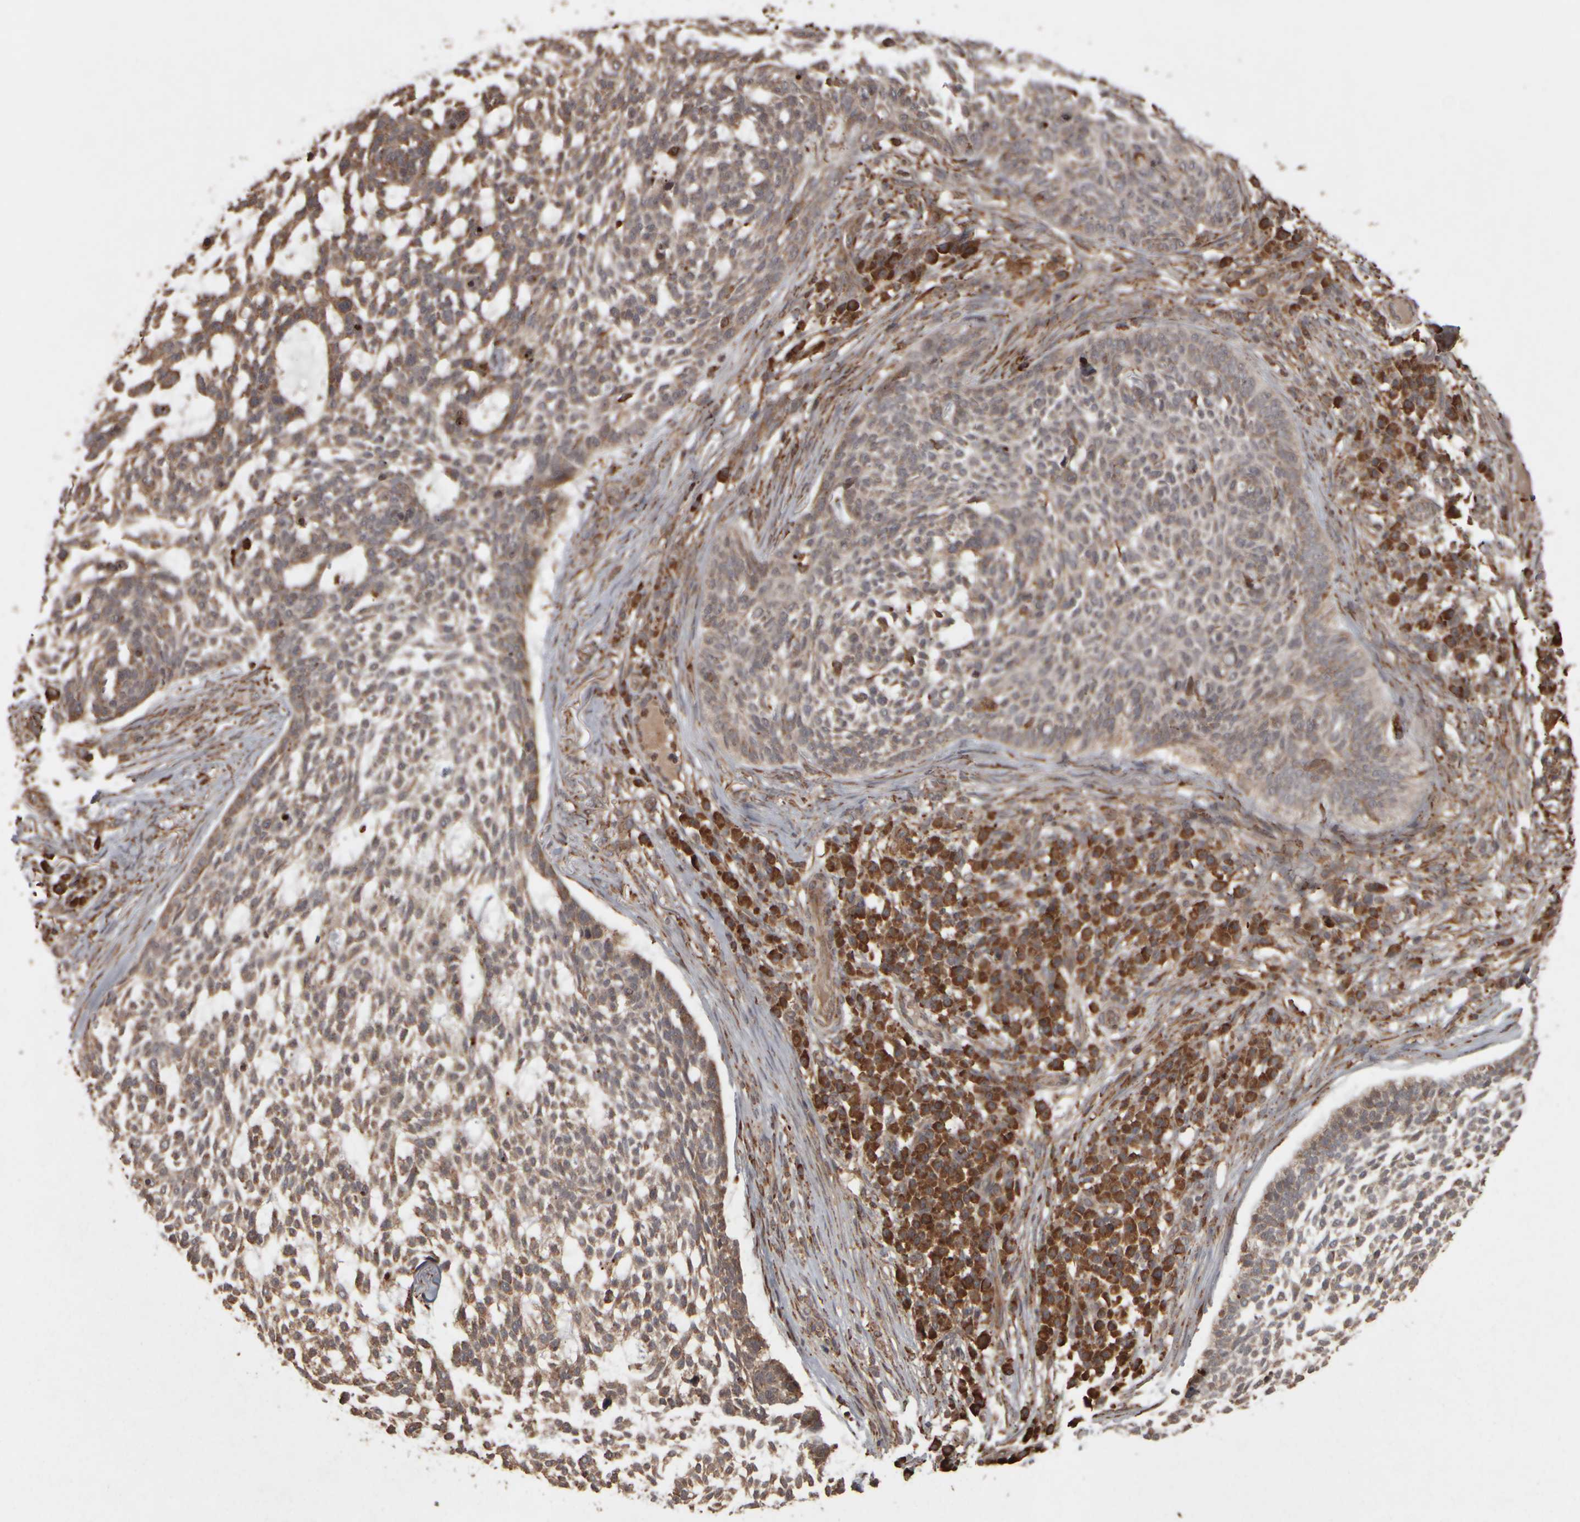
{"staining": {"intensity": "moderate", "quantity": "25%-75%", "location": "cytoplasmic/membranous"}, "tissue": "skin cancer", "cell_type": "Tumor cells", "image_type": "cancer", "snomed": [{"axis": "morphology", "description": "Basal cell carcinoma"}, {"axis": "topography", "description": "Skin"}], "caption": "A high-resolution micrograph shows immunohistochemistry (IHC) staining of skin basal cell carcinoma, which displays moderate cytoplasmic/membranous expression in approximately 25%-75% of tumor cells.", "gene": "AGBL3", "patient": {"sex": "female", "age": 64}}